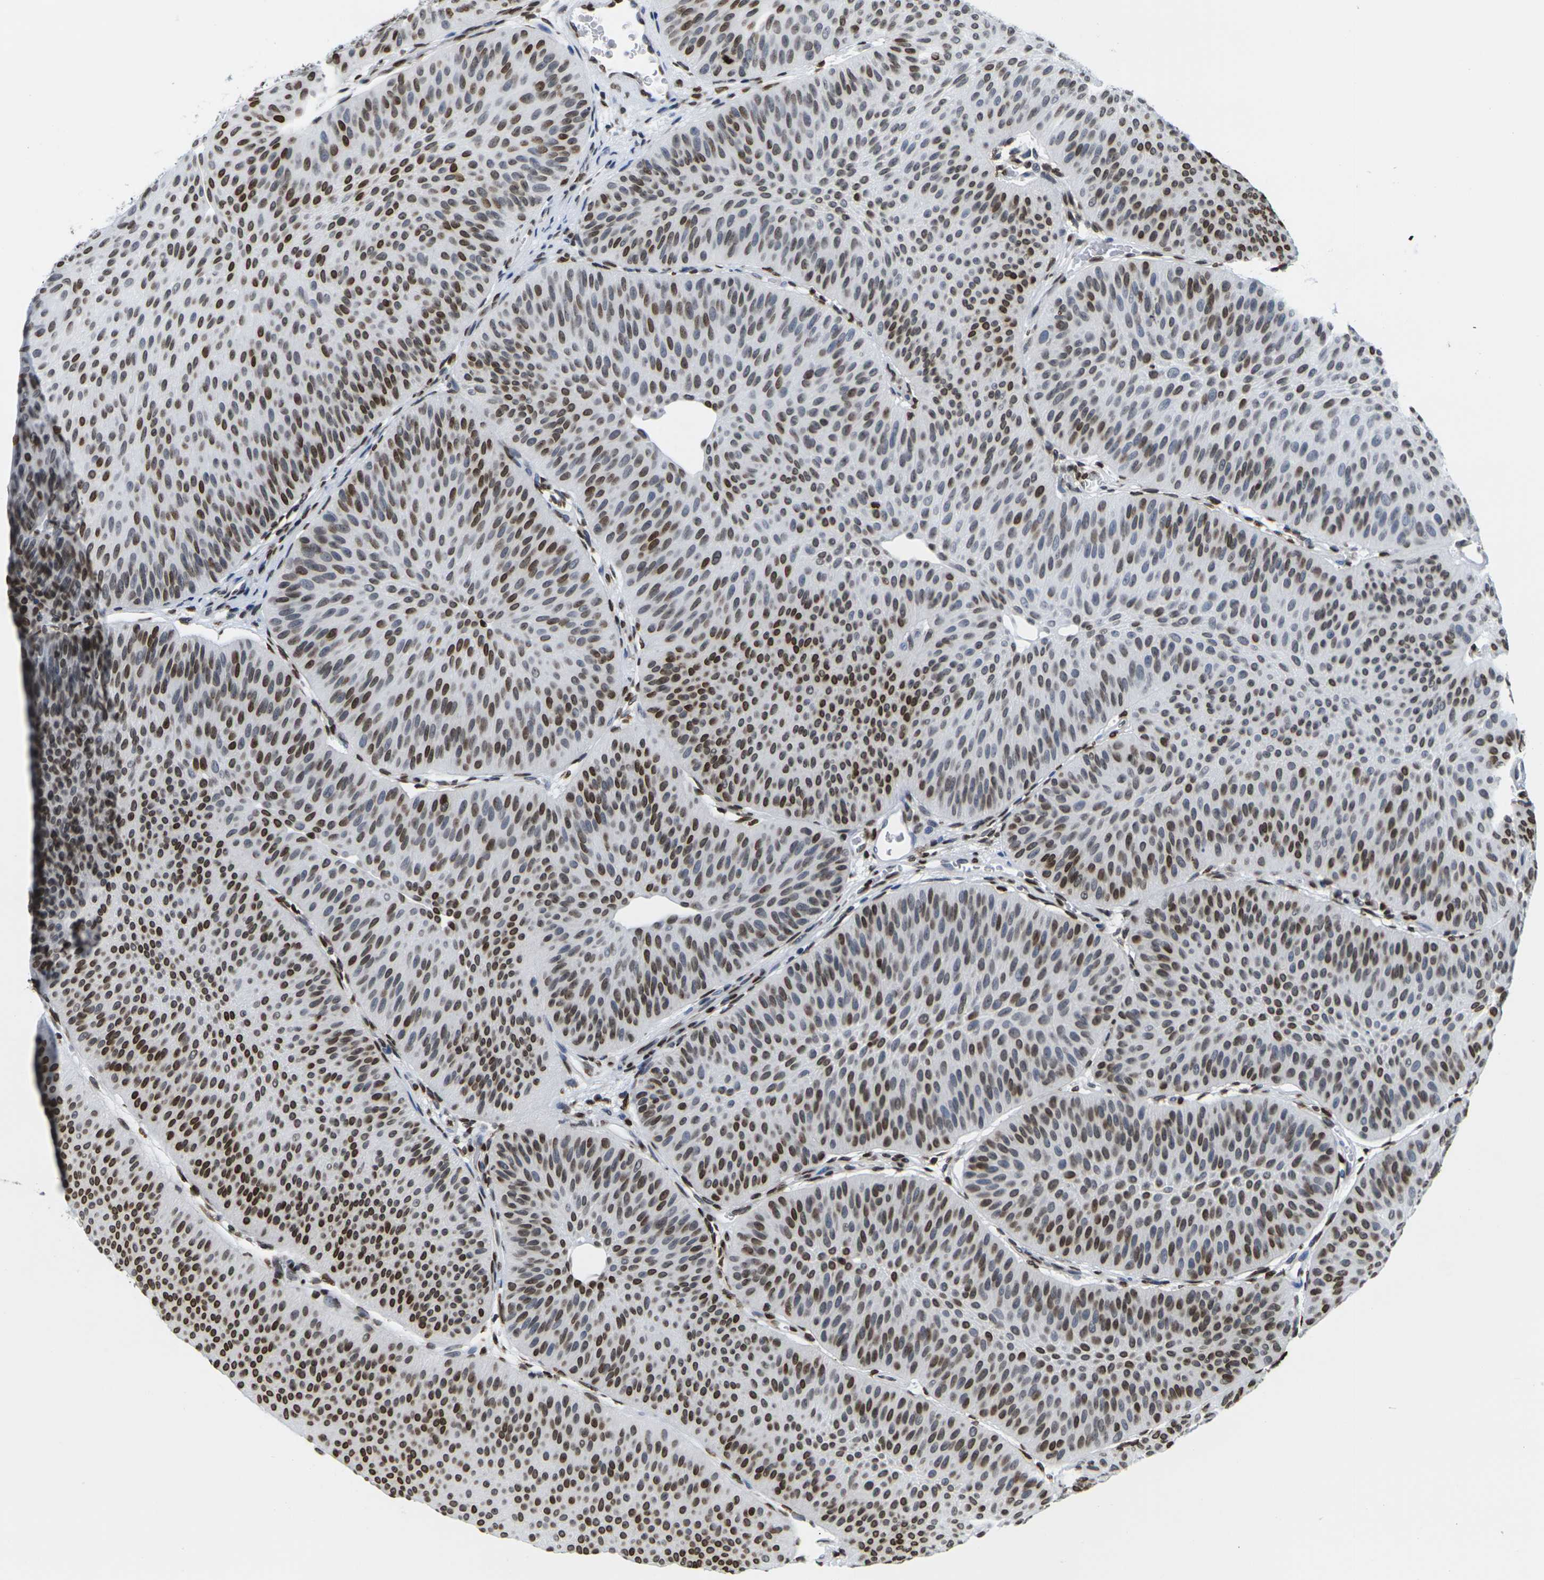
{"staining": {"intensity": "moderate", "quantity": ">75%", "location": "cytoplasmic/membranous,nuclear"}, "tissue": "urothelial cancer", "cell_type": "Tumor cells", "image_type": "cancer", "snomed": [{"axis": "morphology", "description": "Urothelial carcinoma, Low grade"}, {"axis": "topography", "description": "Urinary bladder"}], "caption": "An image of human urothelial cancer stained for a protein reveals moderate cytoplasmic/membranous and nuclear brown staining in tumor cells.", "gene": "H2AC21", "patient": {"sex": "female", "age": 60}}